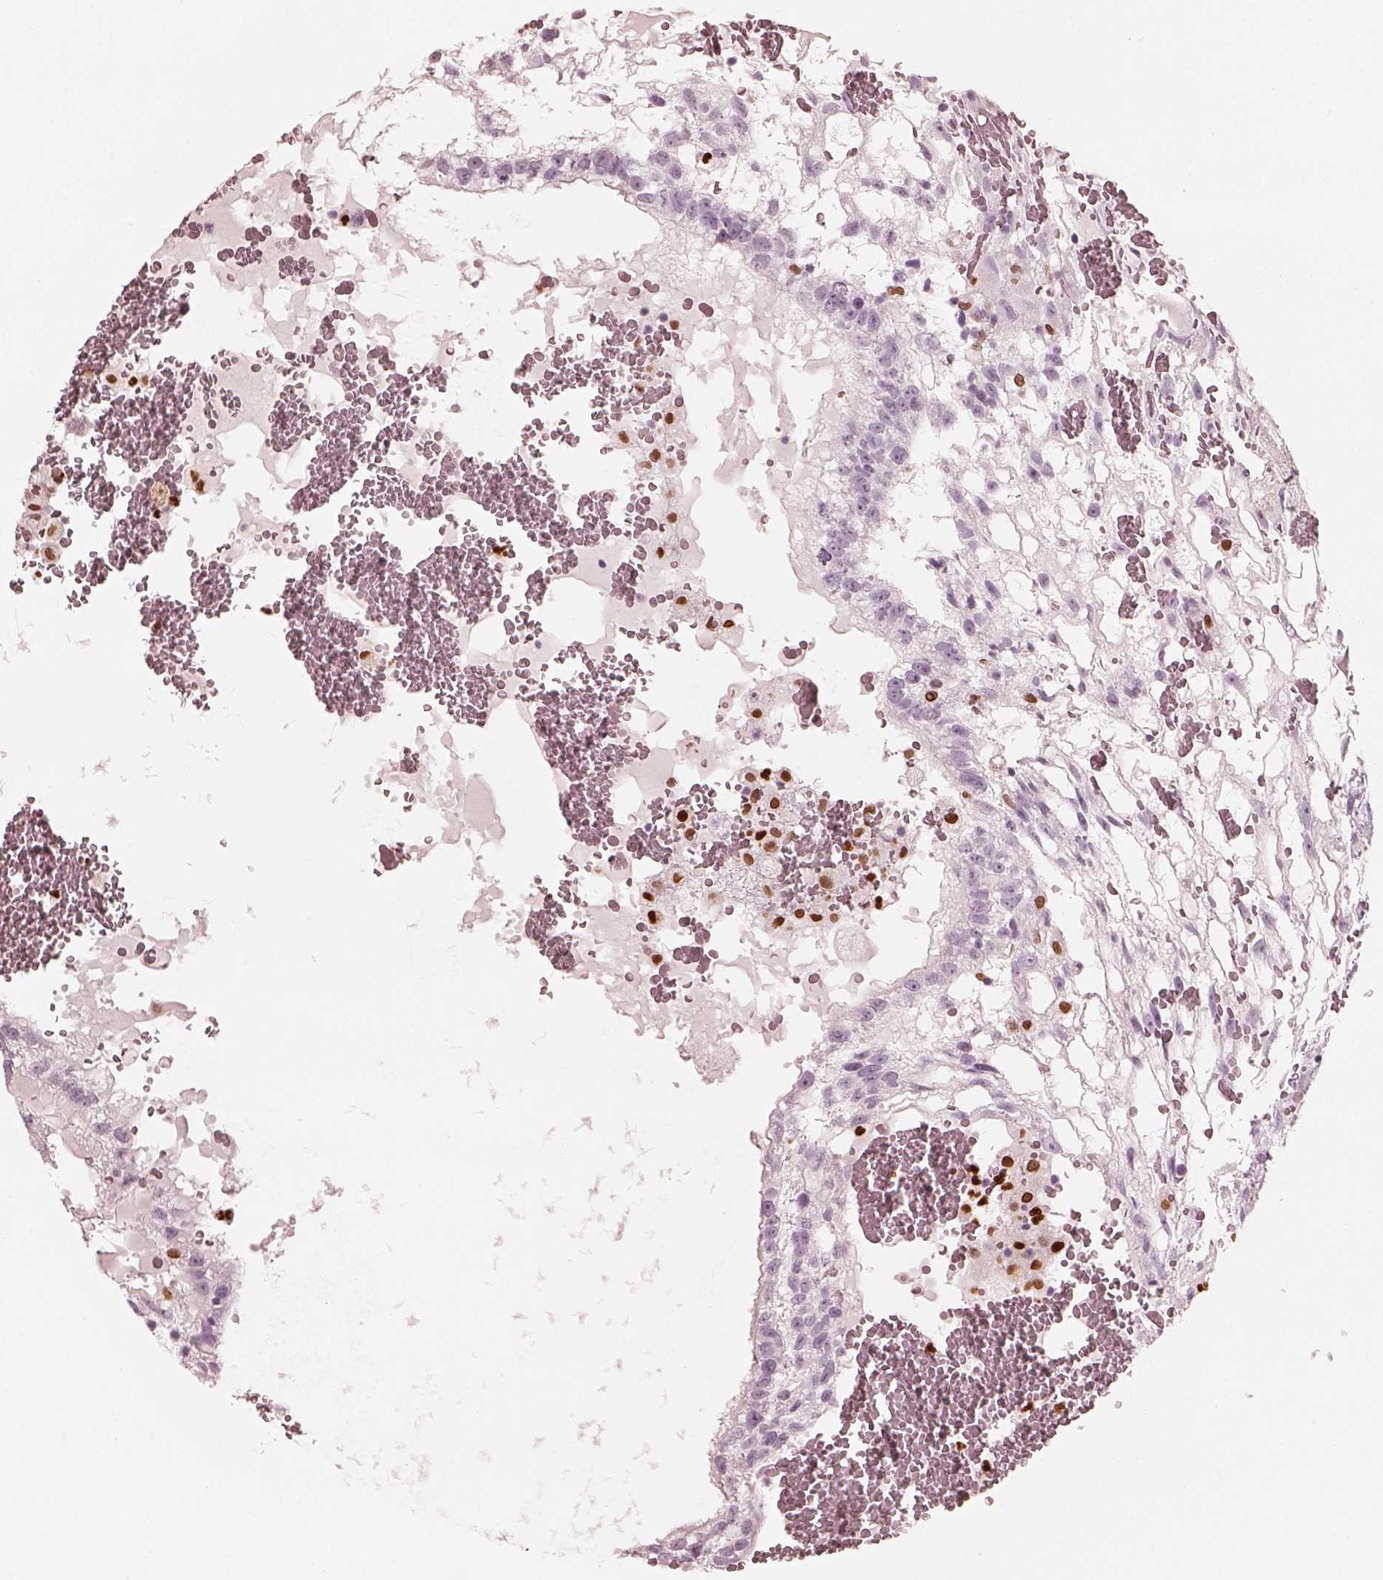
{"staining": {"intensity": "negative", "quantity": "none", "location": "none"}, "tissue": "testis cancer", "cell_type": "Tumor cells", "image_type": "cancer", "snomed": [{"axis": "morphology", "description": "Normal tissue, NOS"}, {"axis": "morphology", "description": "Carcinoma, Embryonal, NOS"}, {"axis": "topography", "description": "Testis"}], "caption": "Tumor cells show no significant staining in testis cancer.", "gene": "ALOX5", "patient": {"sex": "male", "age": 32}}